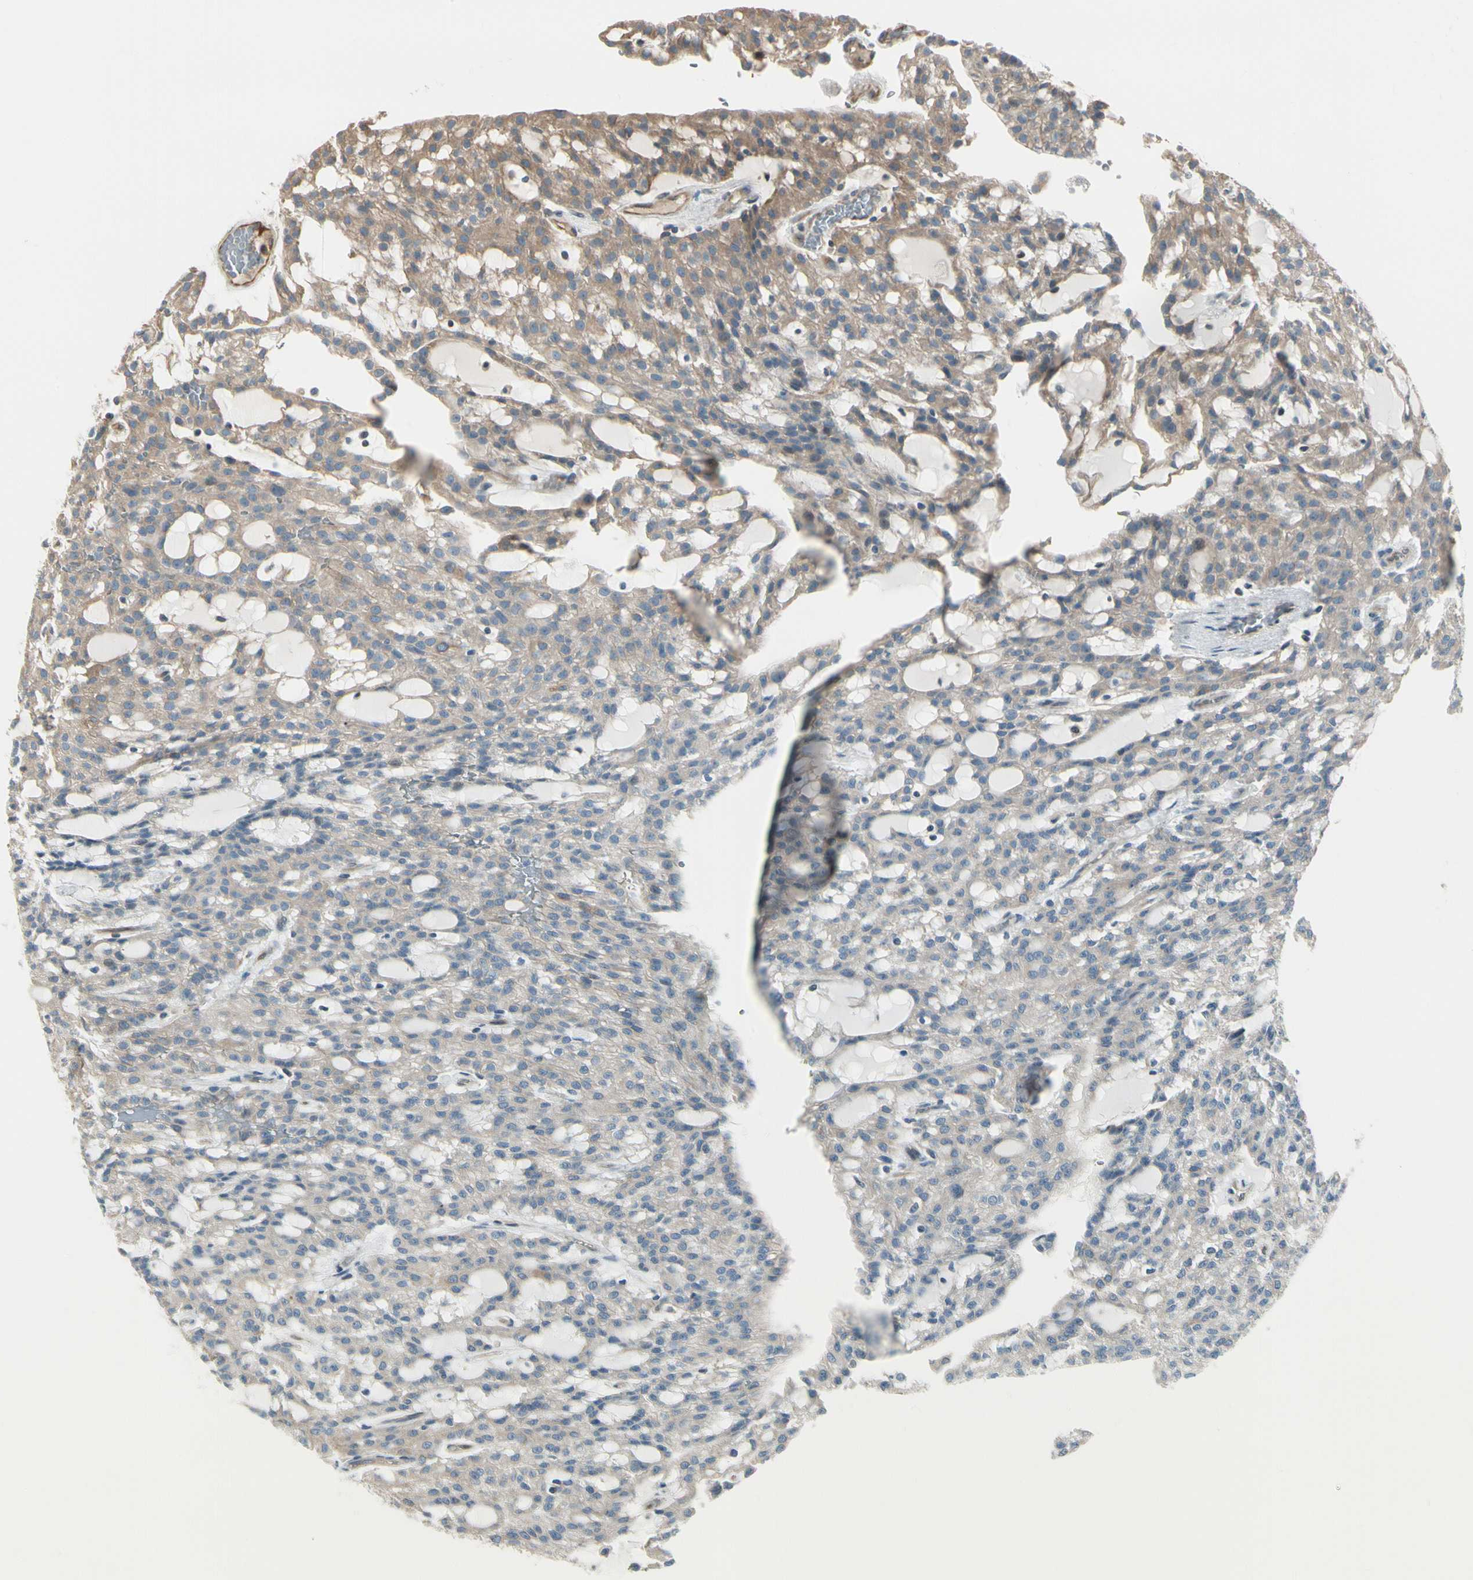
{"staining": {"intensity": "weak", "quantity": ">75%", "location": "cytoplasmic/membranous"}, "tissue": "renal cancer", "cell_type": "Tumor cells", "image_type": "cancer", "snomed": [{"axis": "morphology", "description": "Adenocarcinoma, NOS"}, {"axis": "topography", "description": "Kidney"}], "caption": "Brown immunohistochemical staining in renal adenocarcinoma exhibits weak cytoplasmic/membranous positivity in about >75% of tumor cells.", "gene": "NUCB2", "patient": {"sex": "male", "age": 63}}